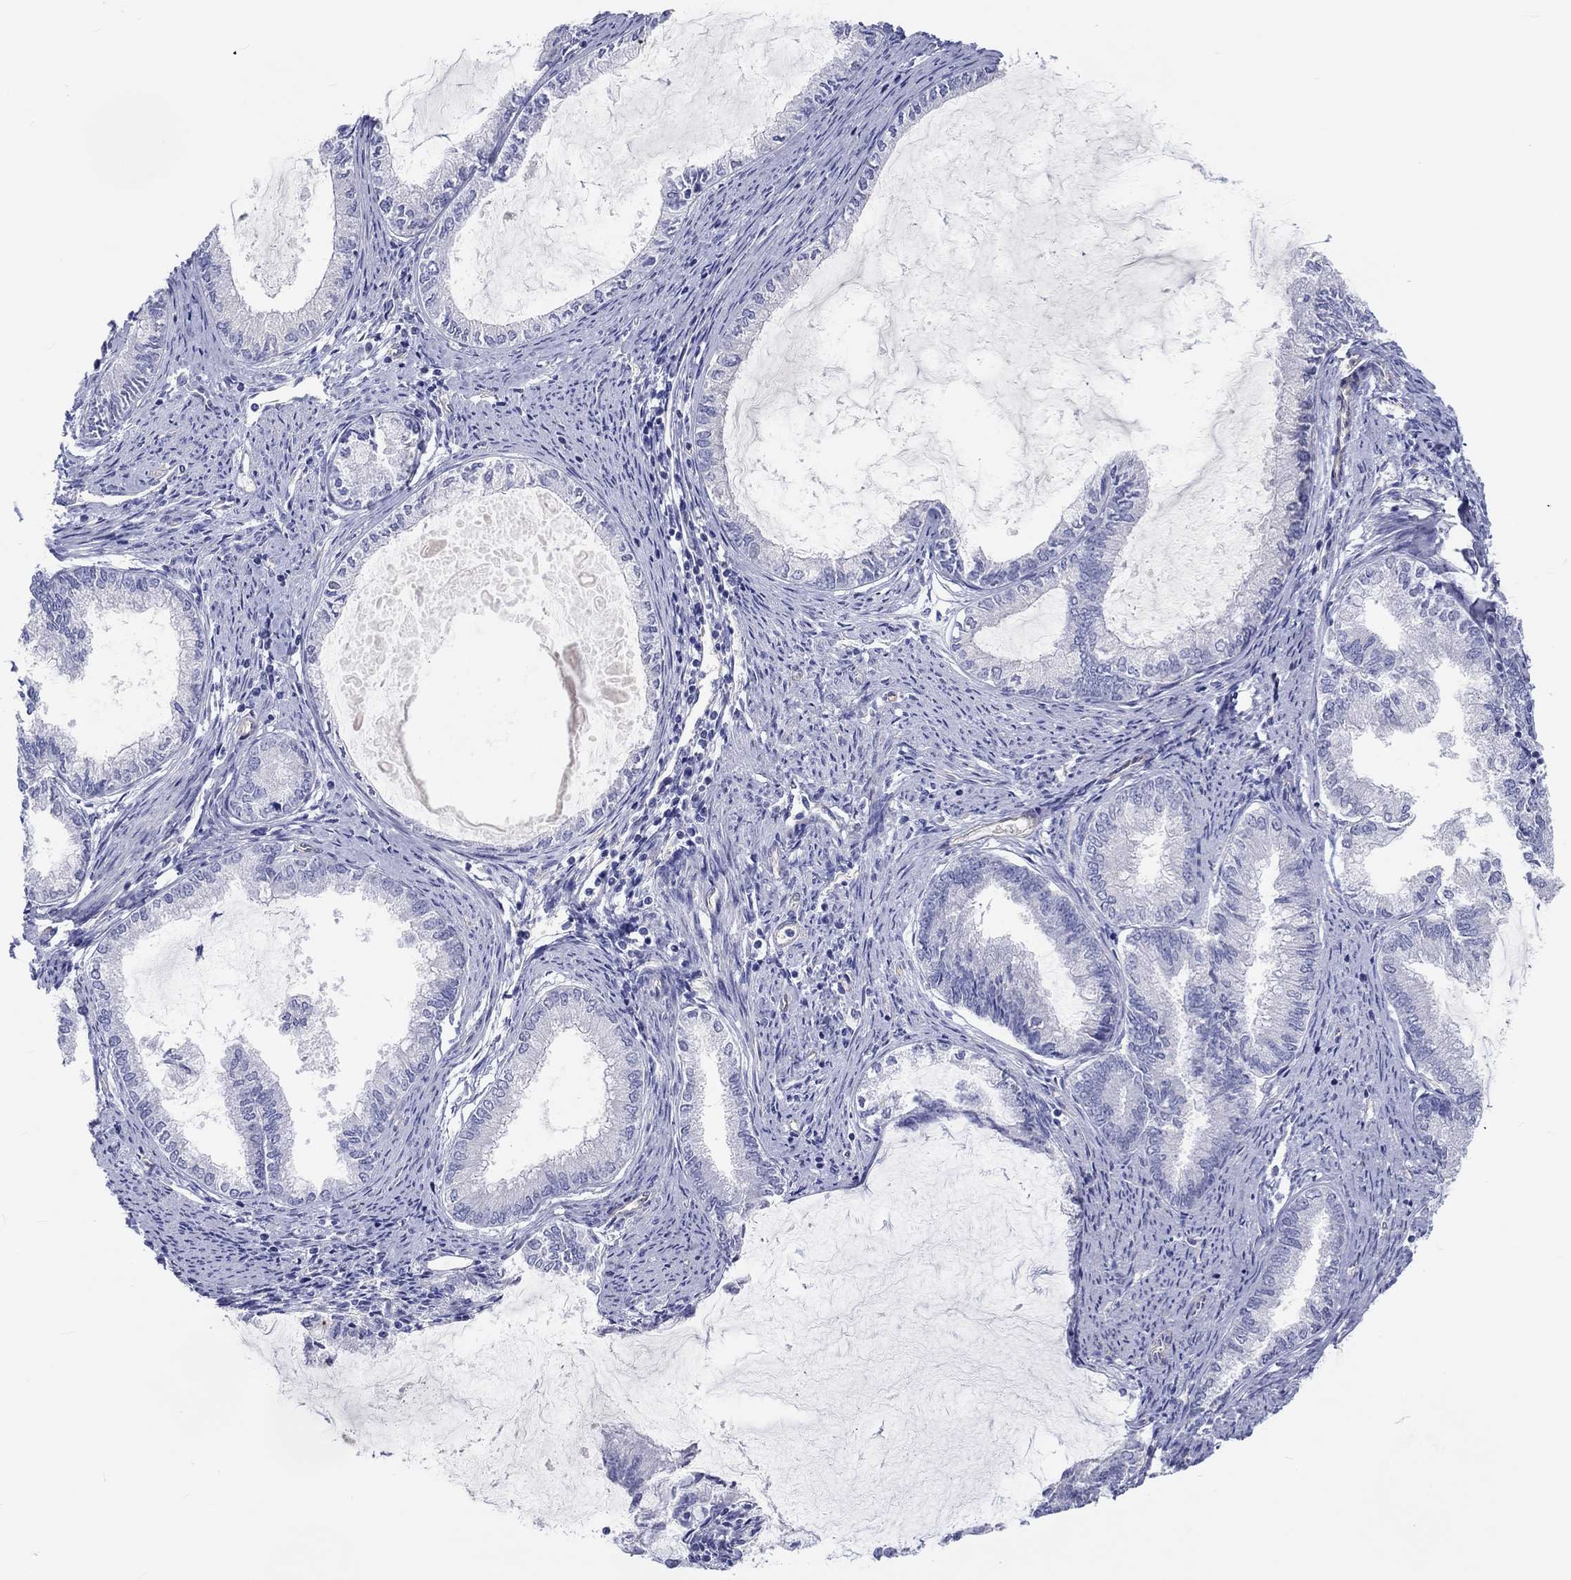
{"staining": {"intensity": "negative", "quantity": "none", "location": "none"}, "tissue": "endometrial cancer", "cell_type": "Tumor cells", "image_type": "cancer", "snomed": [{"axis": "morphology", "description": "Adenocarcinoma, NOS"}, {"axis": "topography", "description": "Endometrium"}], "caption": "Histopathology image shows no protein positivity in tumor cells of endometrial cancer (adenocarcinoma) tissue.", "gene": "CDY2B", "patient": {"sex": "female", "age": 86}}